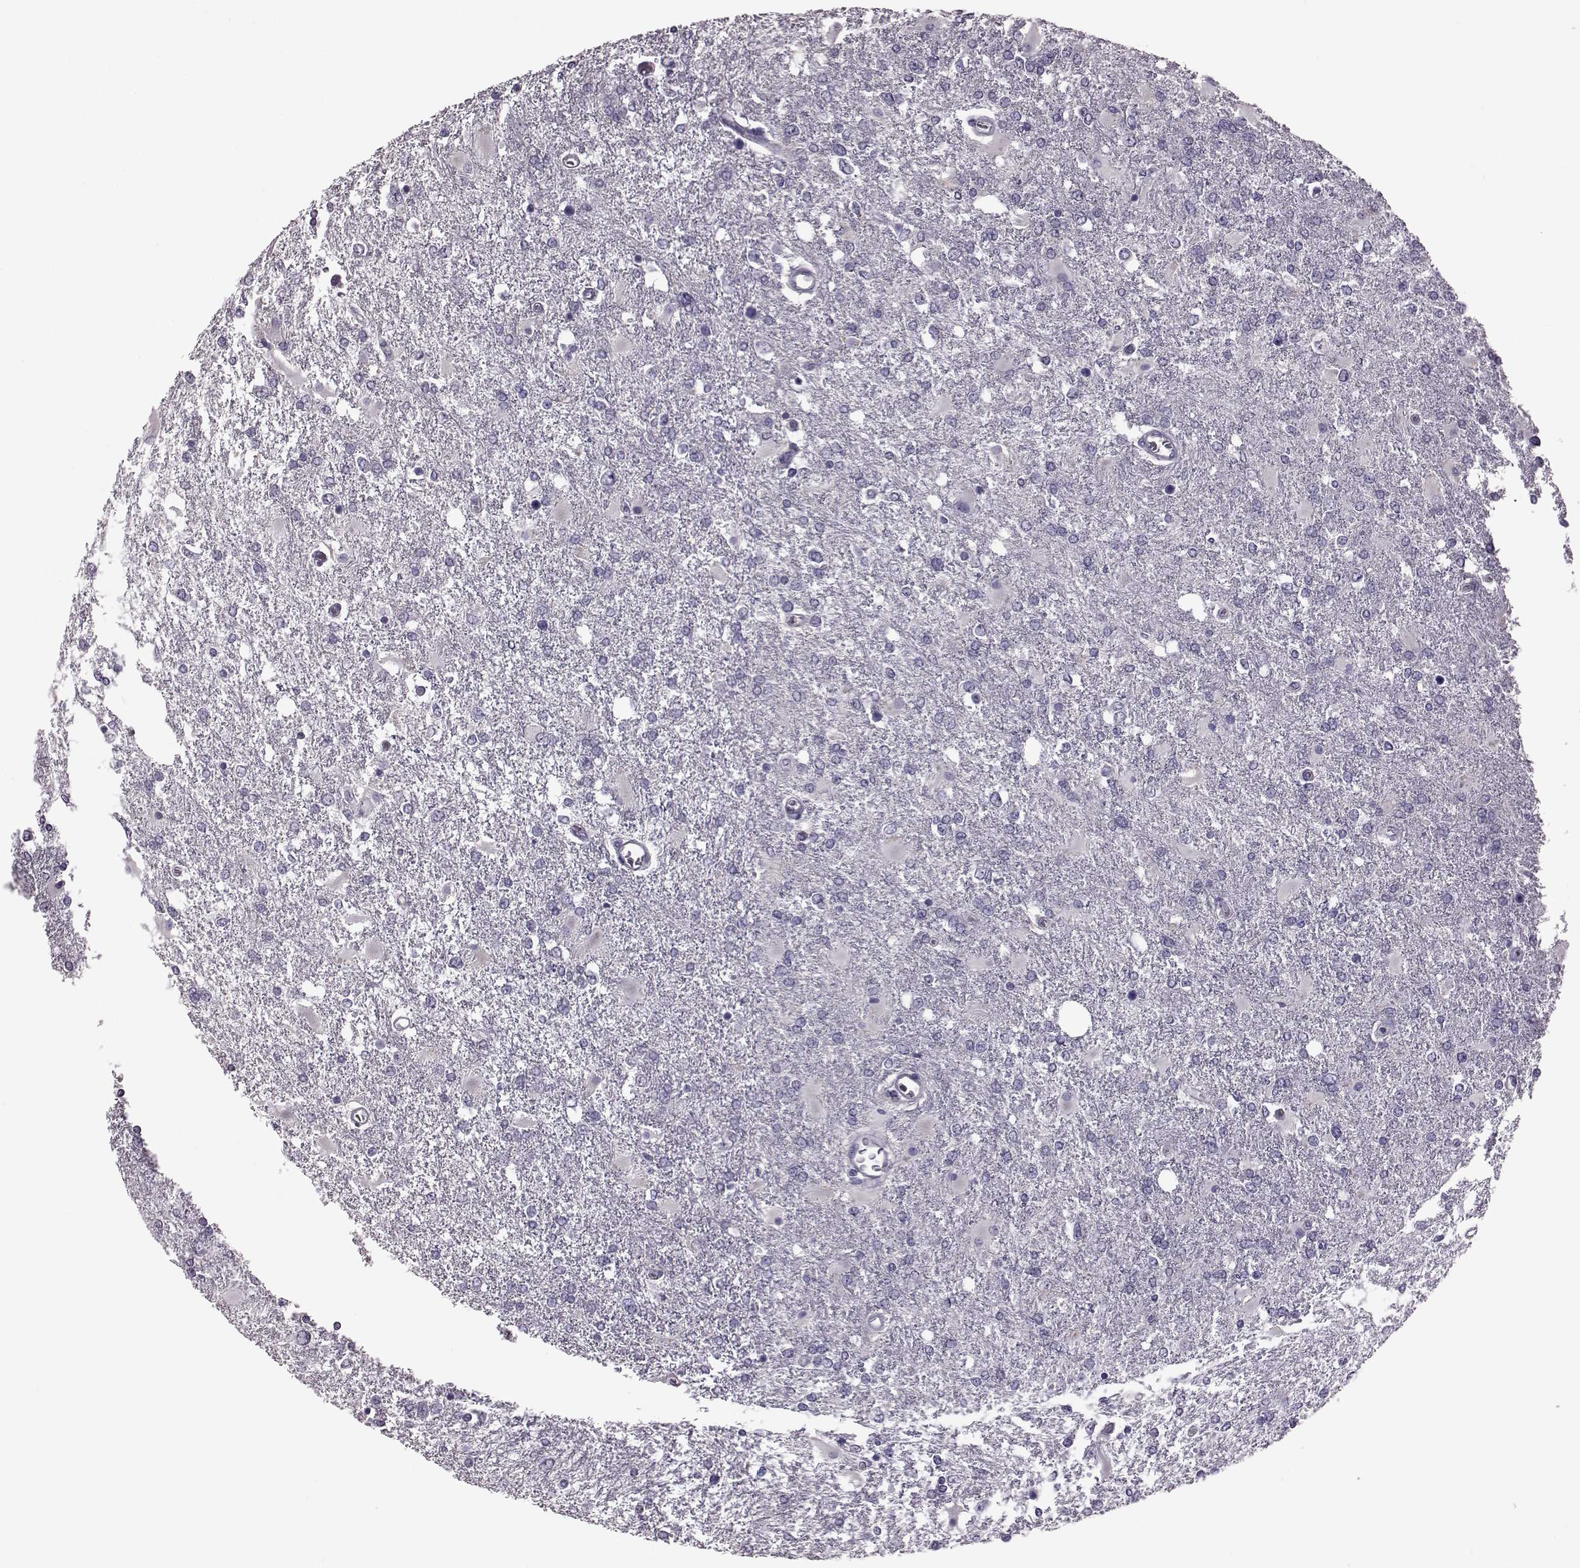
{"staining": {"intensity": "negative", "quantity": "none", "location": "none"}, "tissue": "glioma", "cell_type": "Tumor cells", "image_type": "cancer", "snomed": [{"axis": "morphology", "description": "Glioma, malignant, High grade"}, {"axis": "topography", "description": "Cerebral cortex"}], "caption": "DAB (3,3'-diaminobenzidine) immunohistochemical staining of glioma demonstrates no significant staining in tumor cells.", "gene": "RIMS2", "patient": {"sex": "male", "age": 79}}